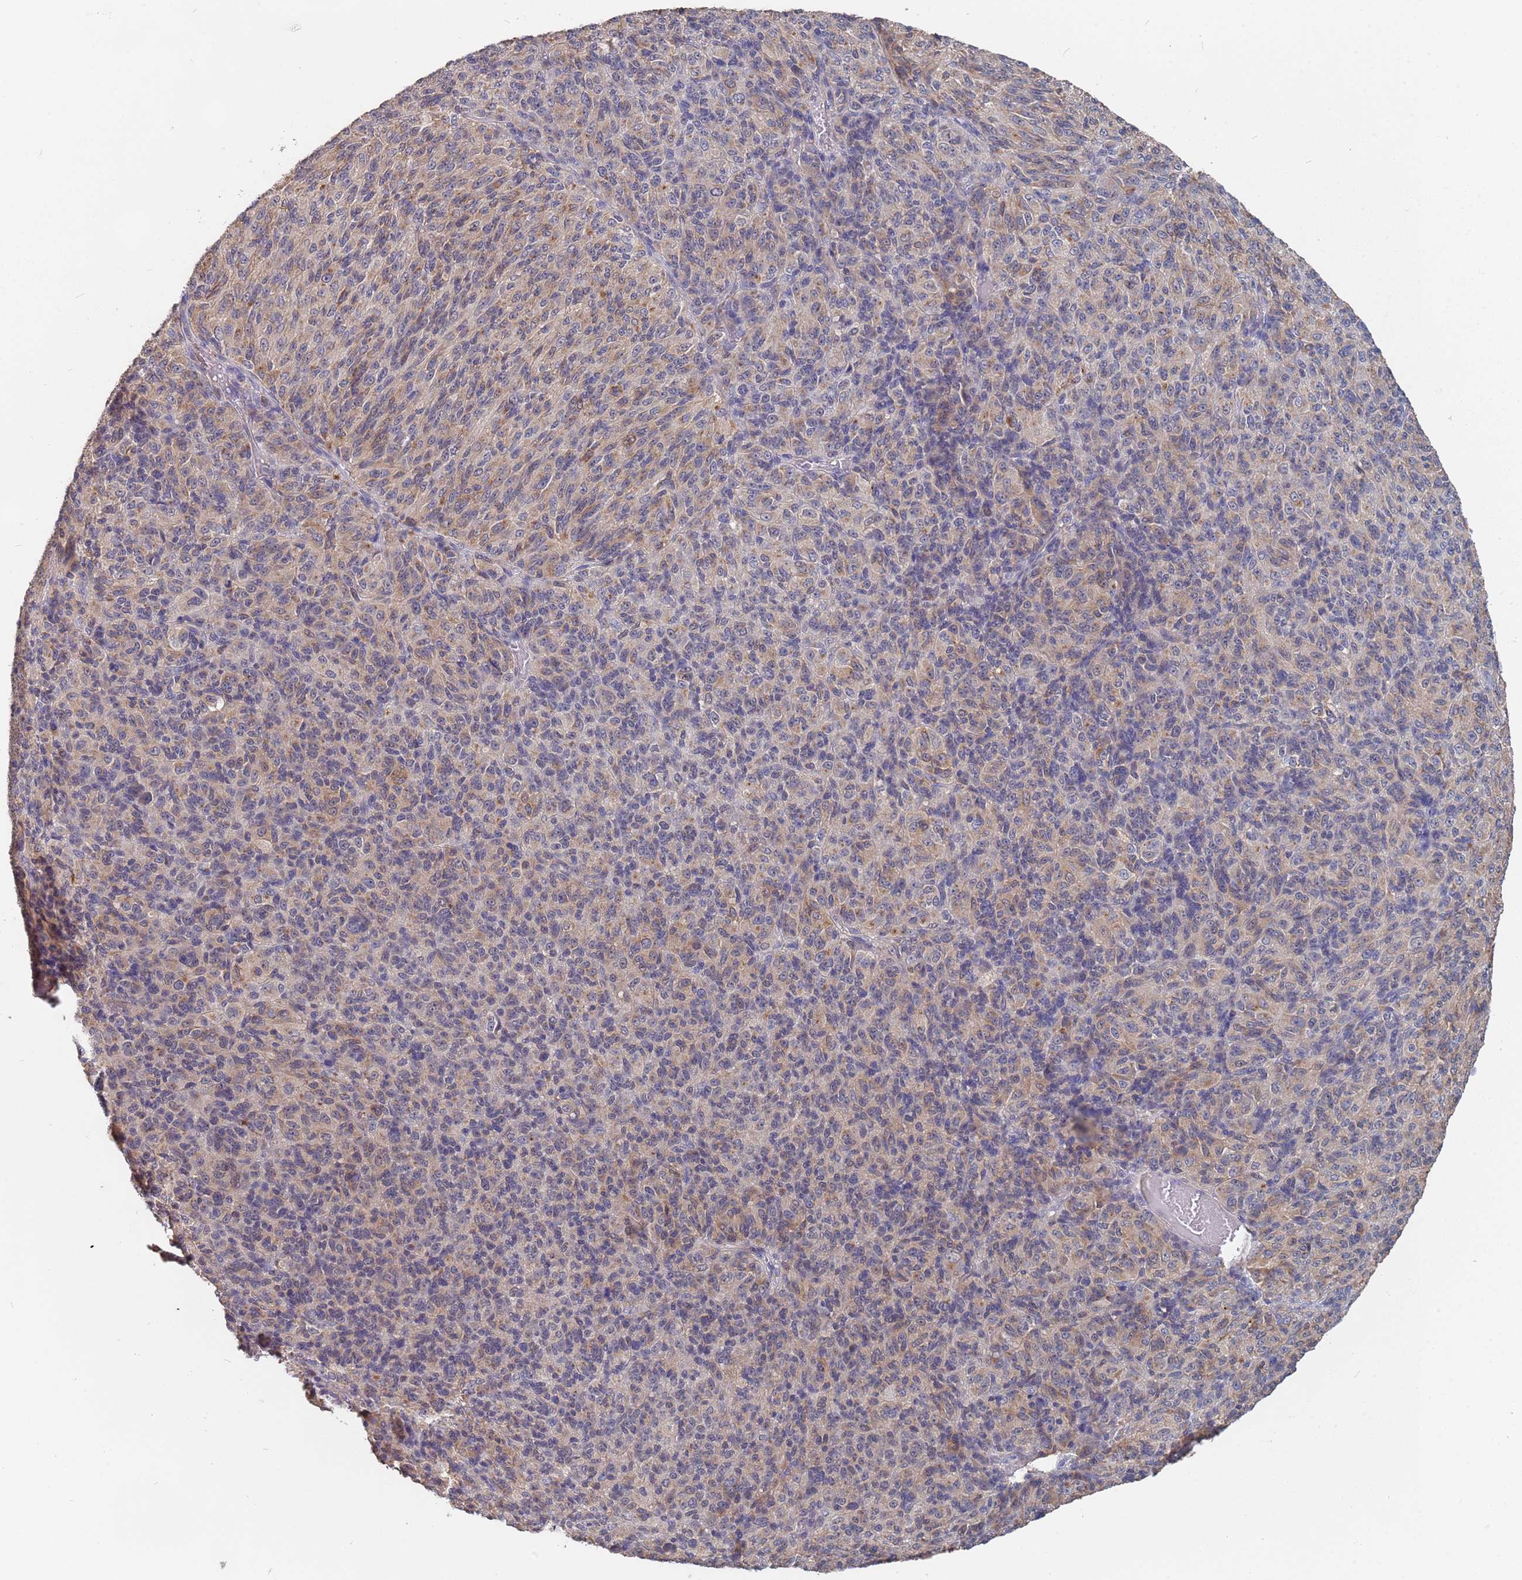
{"staining": {"intensity": "negative", "quantity": "none", "location": "none"}, "tissue": "melanoma", "cell_type": "Tumor cells", "image_type": "cancer", "snomed": [{"axis": "morphology", "description": "Malignant melanoma, Metastatic site"}, {"axis": "topography", "description": "Brain"}], "caption": "DAB (3,3'-diaminobenzidine) immunohistochemical staining of human melanoma displays no significant positivity in tumor cells.", "gene": "TCEANC2", "patient": {"sex": "female", "age": 56}}